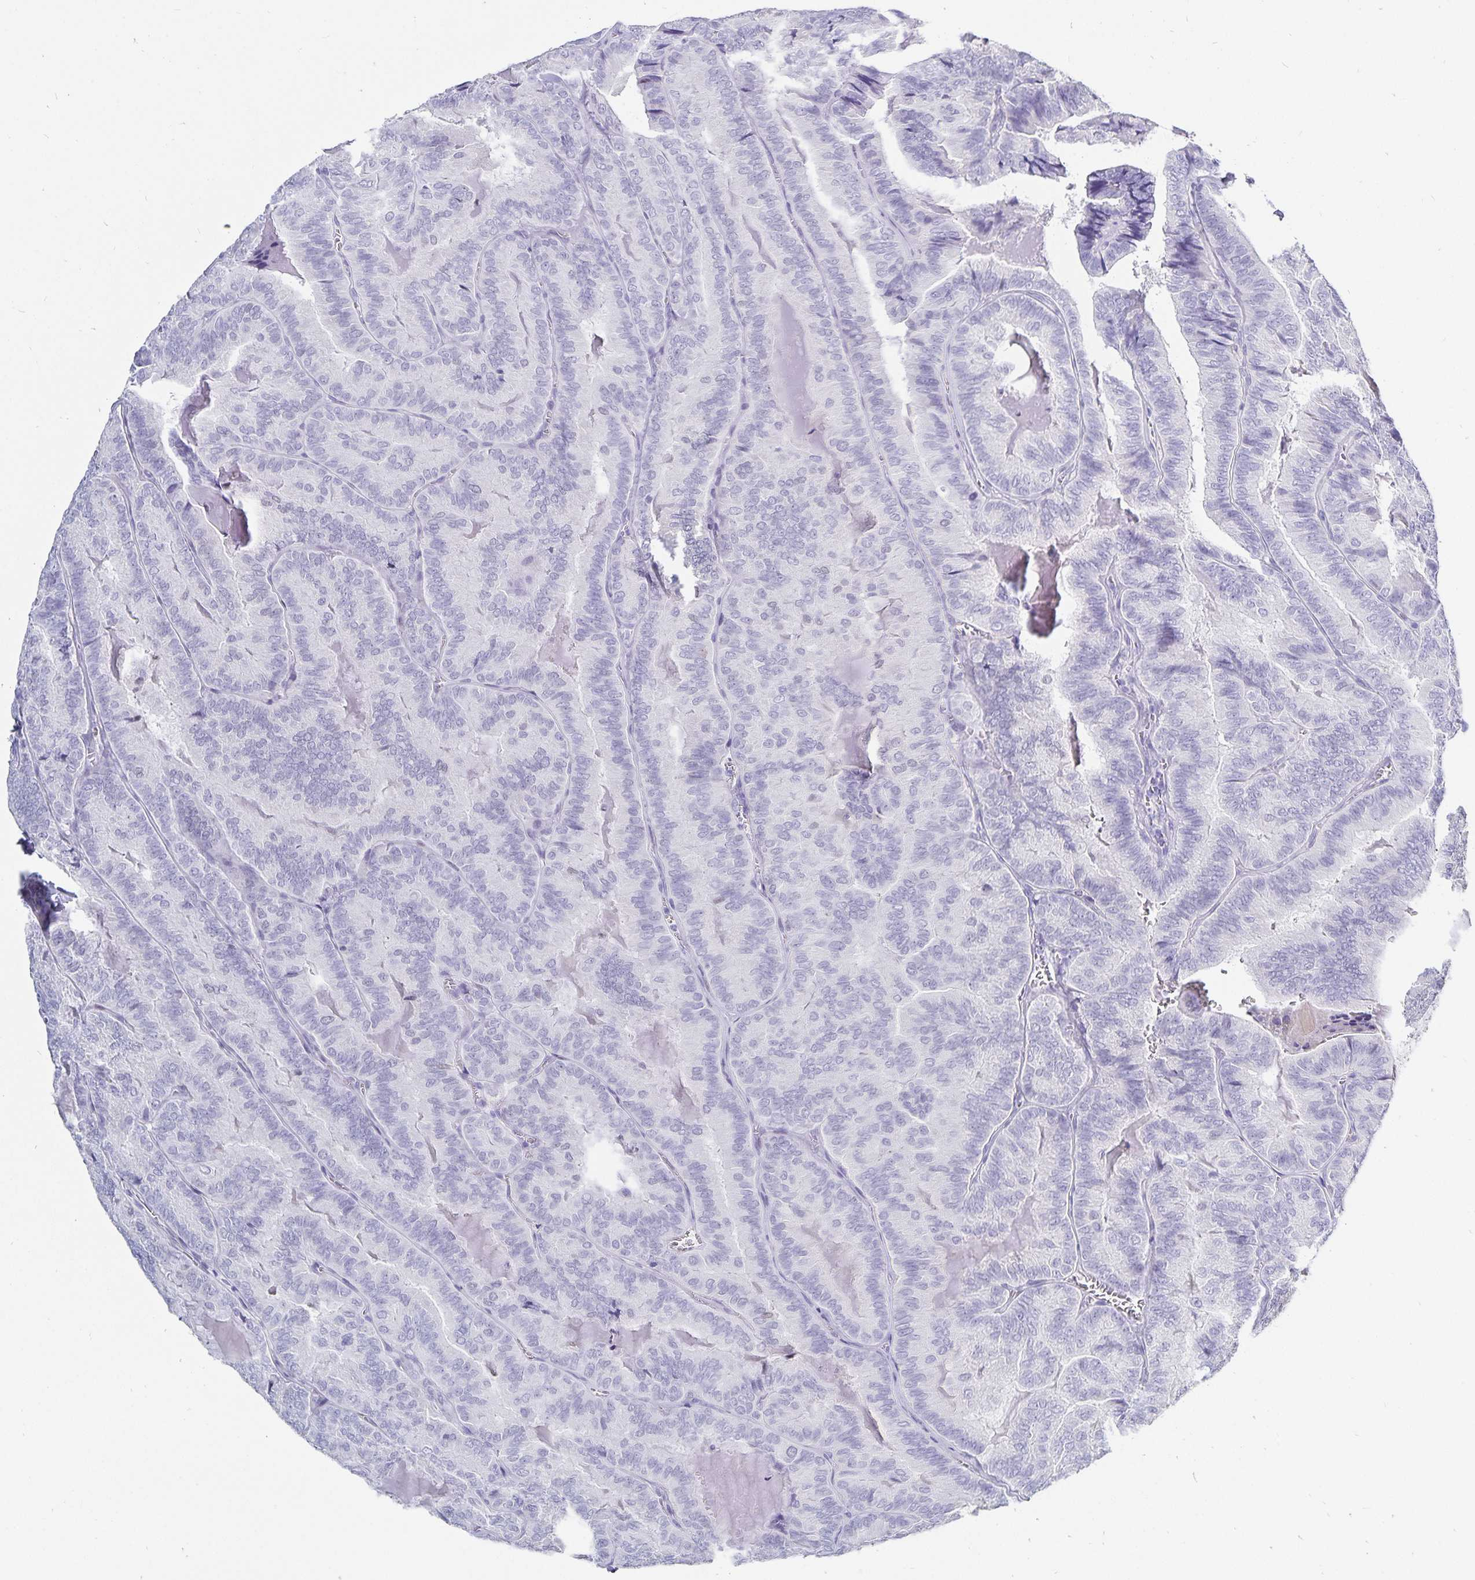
{"staining": {"intensity": "negative", "quantity": "none", "location": "none"}, "tissue": "thyroid cancer", "cell_type": "Tumor cells", "image_type": "cancer", "snomed": [{"axis": "morphology", "description": "Papillary adenocarcinoma, NOS"}, {"axis": "topography", "description": "Thyroid gland"}], "caption": "The image displays no significant staining in tumor cells of thyroid cancer (papillary adenocarcinoma). The staining was performed using DAB (3,3'-diaminobenzidine) to visualize the protein expression in brown, while the nuclei were stained in blue with hematoxylin (Magnification: 20x).", "gene": "HMGB3", "patient": {"sex": "female", "age": 75}}